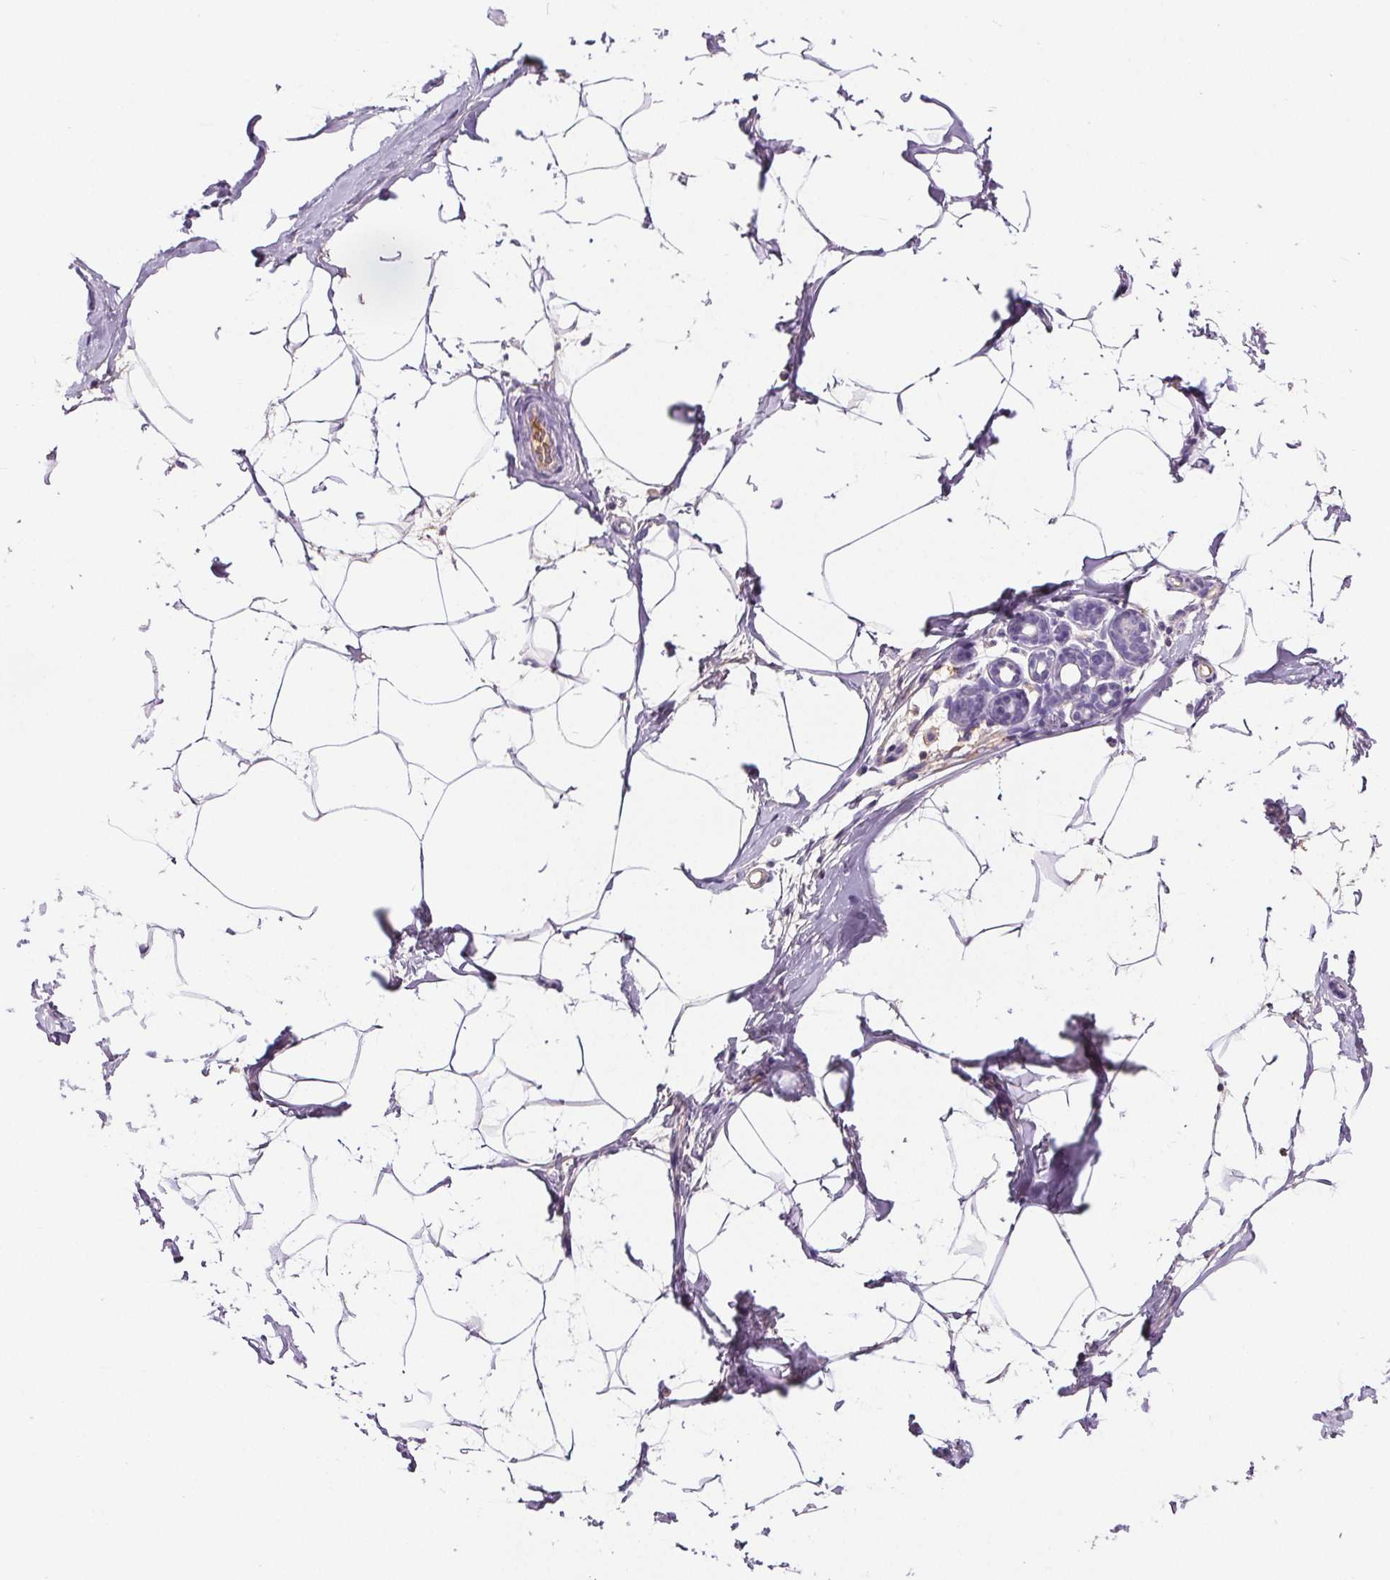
{"staining": {"intensity": "negative", "quantity": "none", "location": "none"}, "tissue": "breast", "cell_type": "Adipocytes", "image_type": "normal", "snomed": [{"axis": "morphology", "description": "Normal tissue, NOS"}, {"axis": "topography", "description": "Breast"}], "caption": "High magnification brightfield microscopy of benign breast stained with DAB (3,3'-diaminobenzidine) (brown) and counterstained with hematoxylin (blue): adipocytes show no significant positivity. (DAB immunohistochemistry with hematoxylin counter stain).", "gene": "CD5L", "patient": {"sex": "female", "age": 32}}